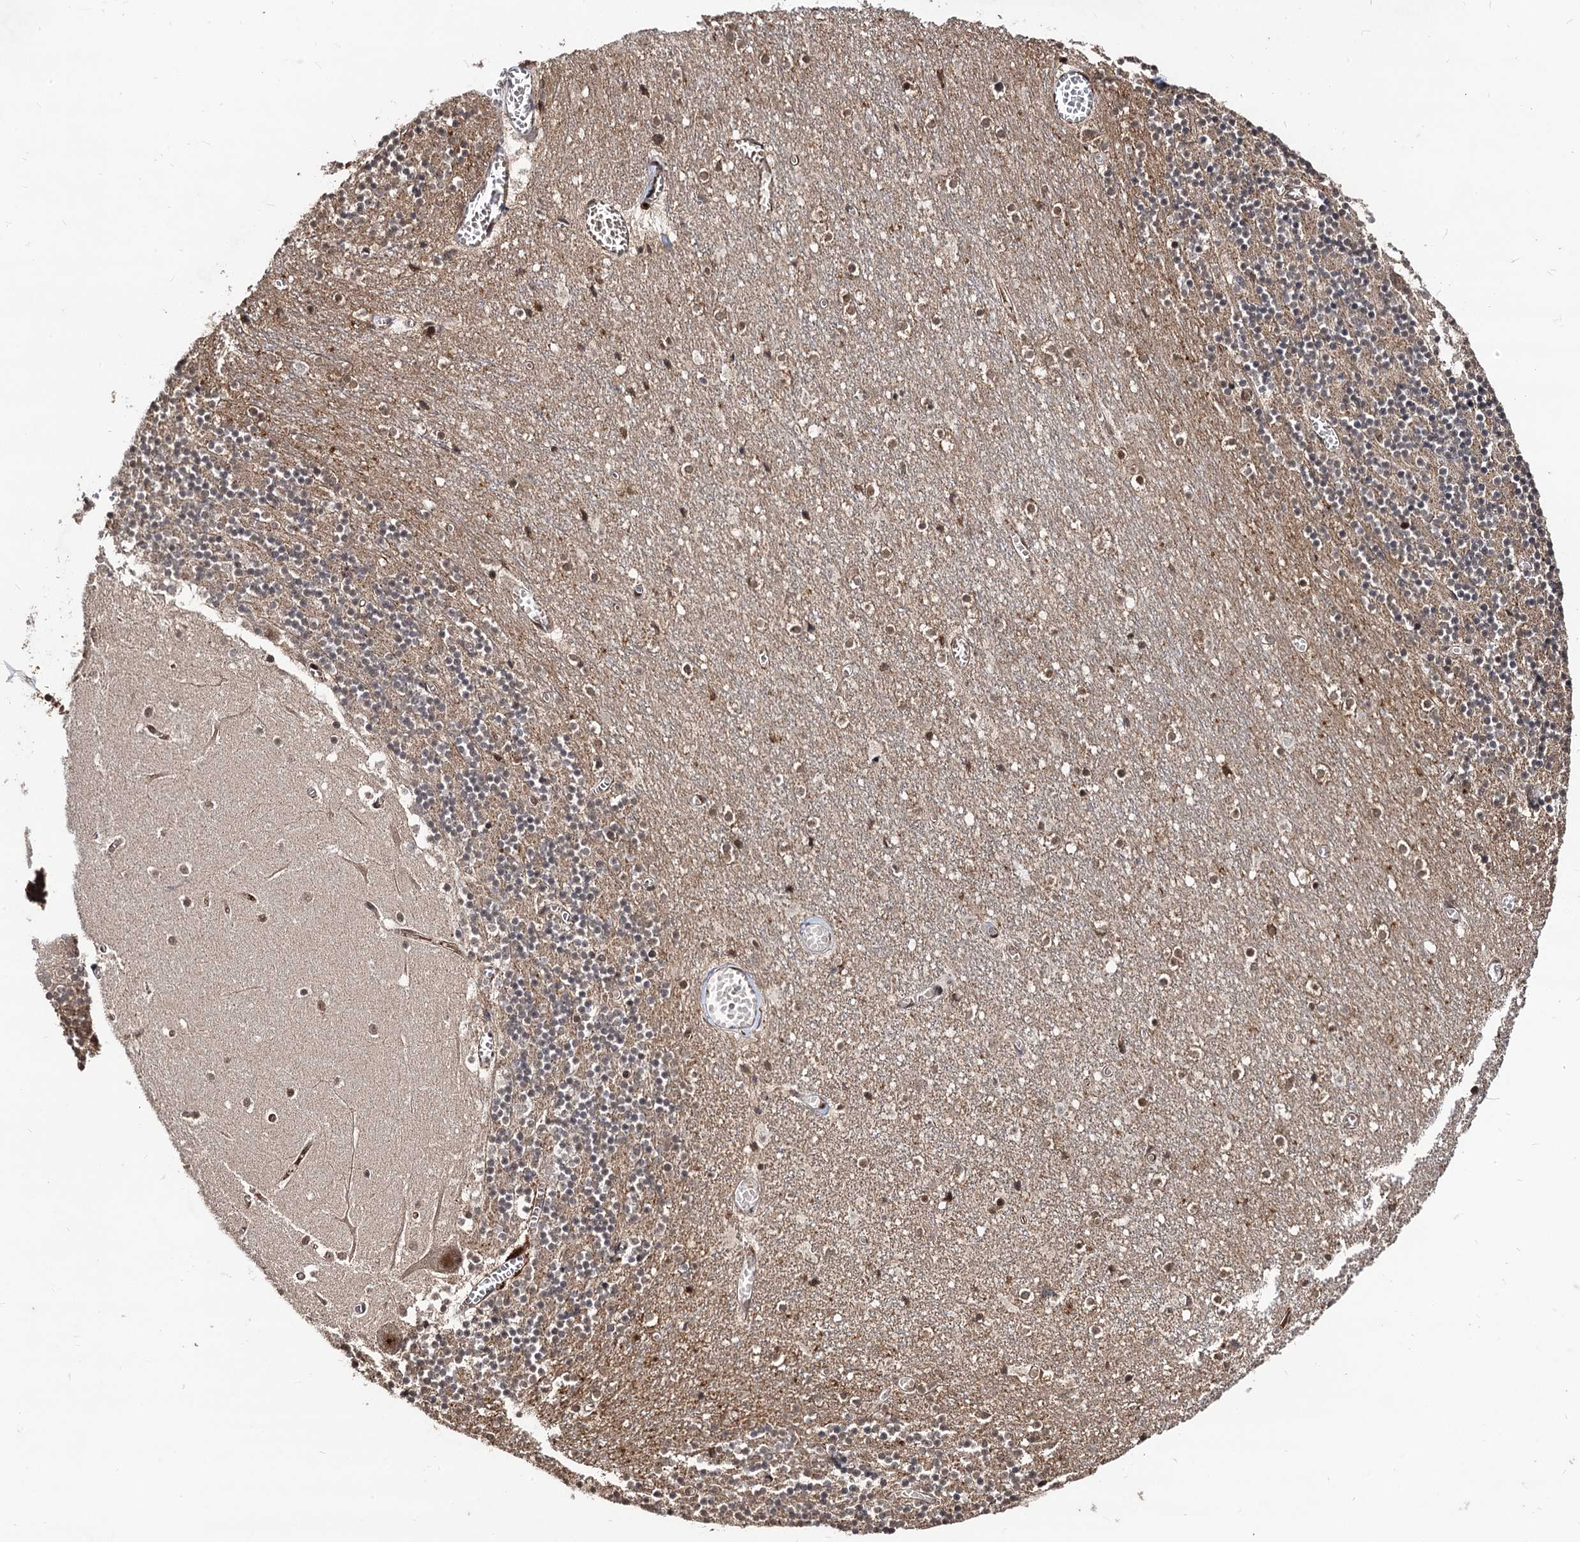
{"staining": {"intensity": "moderate", "quantity": "25%-75%", "location": "cytoplasmic/membranous,nuclear"}, "tissue": "cerebellum", "cell_type": "Cells in granular layer", "image_type": "normal", "snomed": [{"axis": "morphology", "description": "Normal tissue, NOS"}, {"axis": "topography", "description": "Cerebellum"}], "caption": "This is a micrograph of immunohistochemistry (IHC) staining of normal cerebellum, which shows moderate staining in the cytoplasmic/membranous,nuclear of cells in granular layer.", "gene": "SFSWAP", "patient": {"sex": "female", "age": 28}}